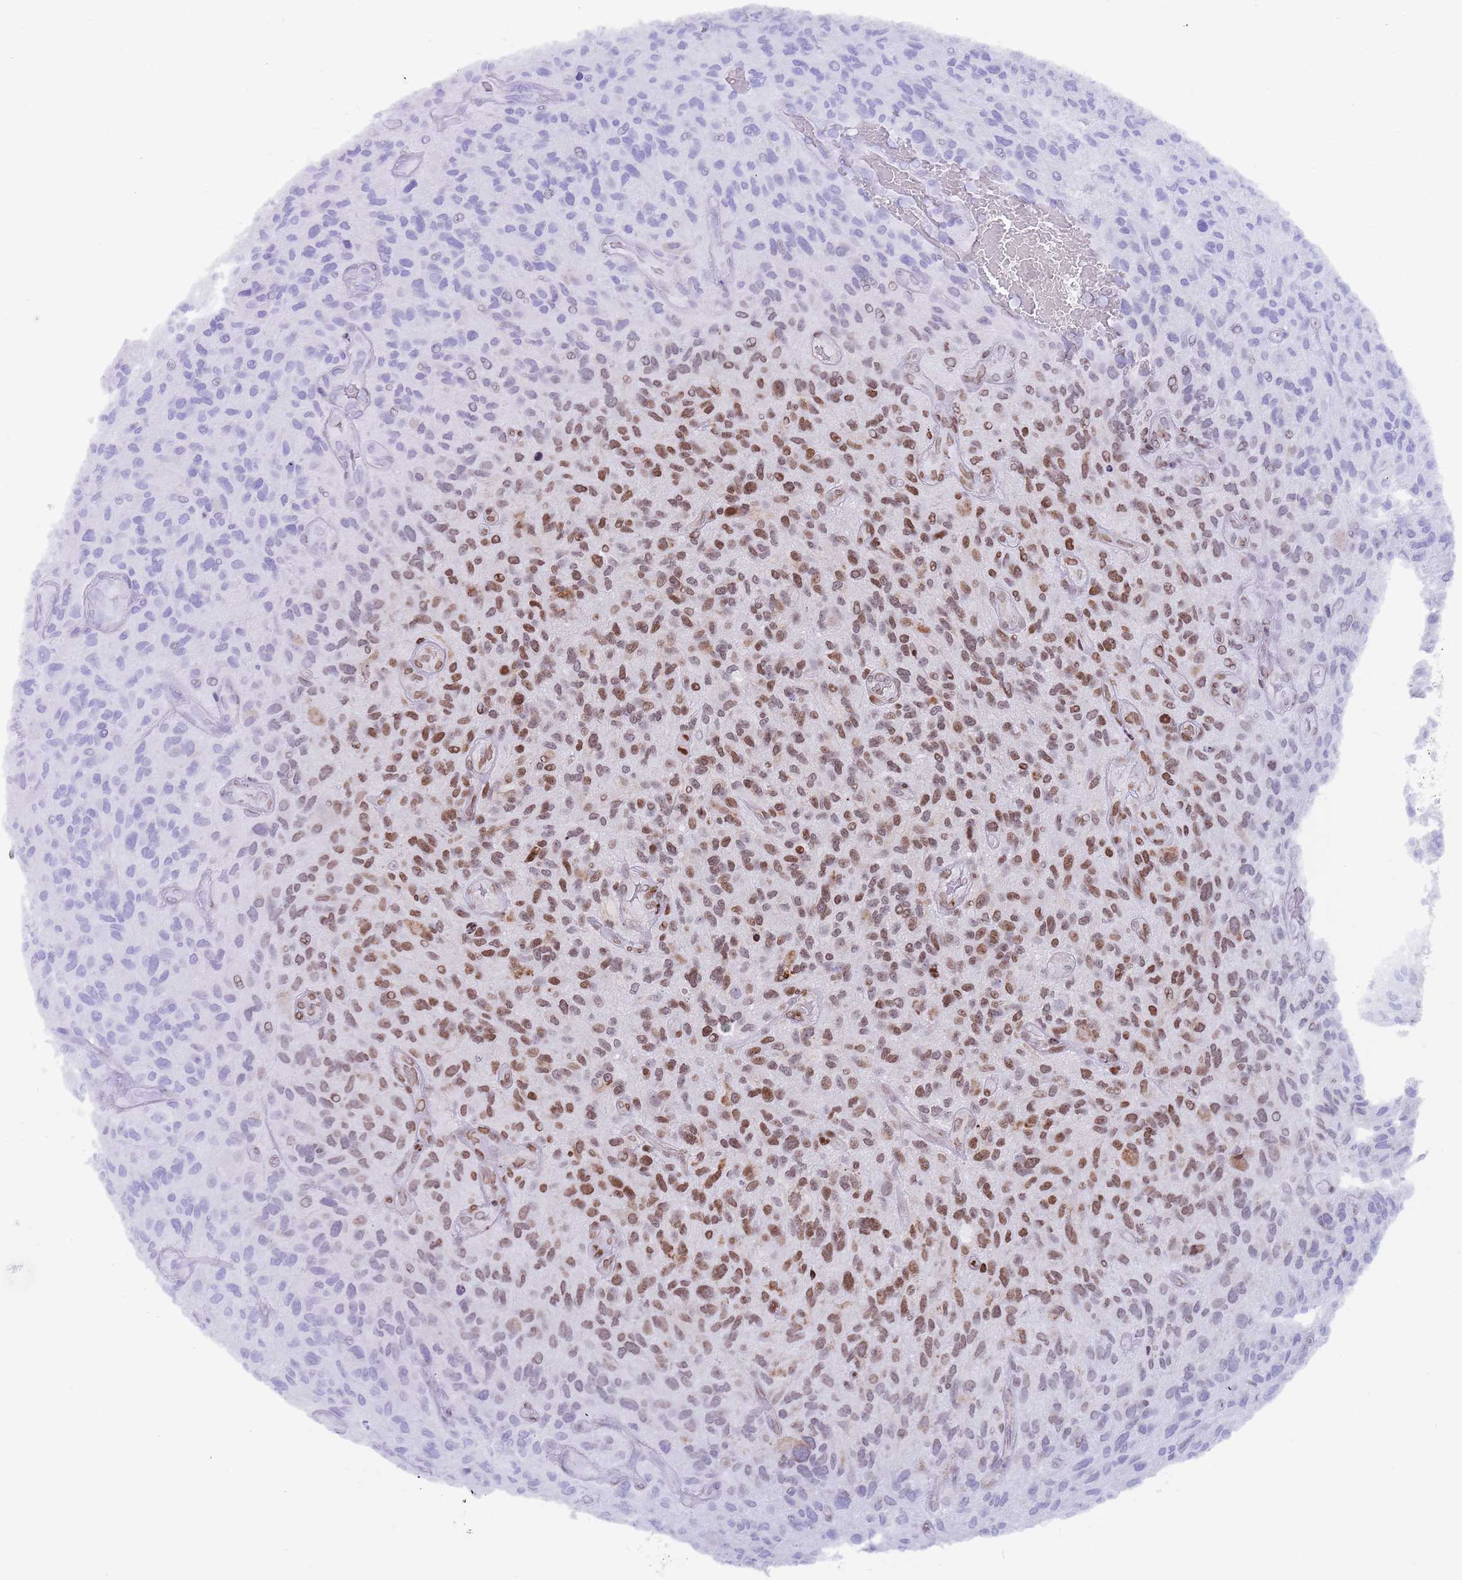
{"staining": {"intensity": "moderate", "quantity": "25%-75%", "location": "nuclear"}, "tissue": "glioma", "cell_type": "Tumor cells", "image_type": "cancer", "snomed": [{"axis": "morphology", "description": "Glioma, malignant, High grade"}, {"axis": "topography", "description": "Brain"}], "caption": "Protein expression by IHC demonstrates moderate nuclear positivity in about 25%-75% of tumor cells in malignant glioma (high-grade).", "gene": "HDAC8", "patient": {"sex": "male", "age": 47}}